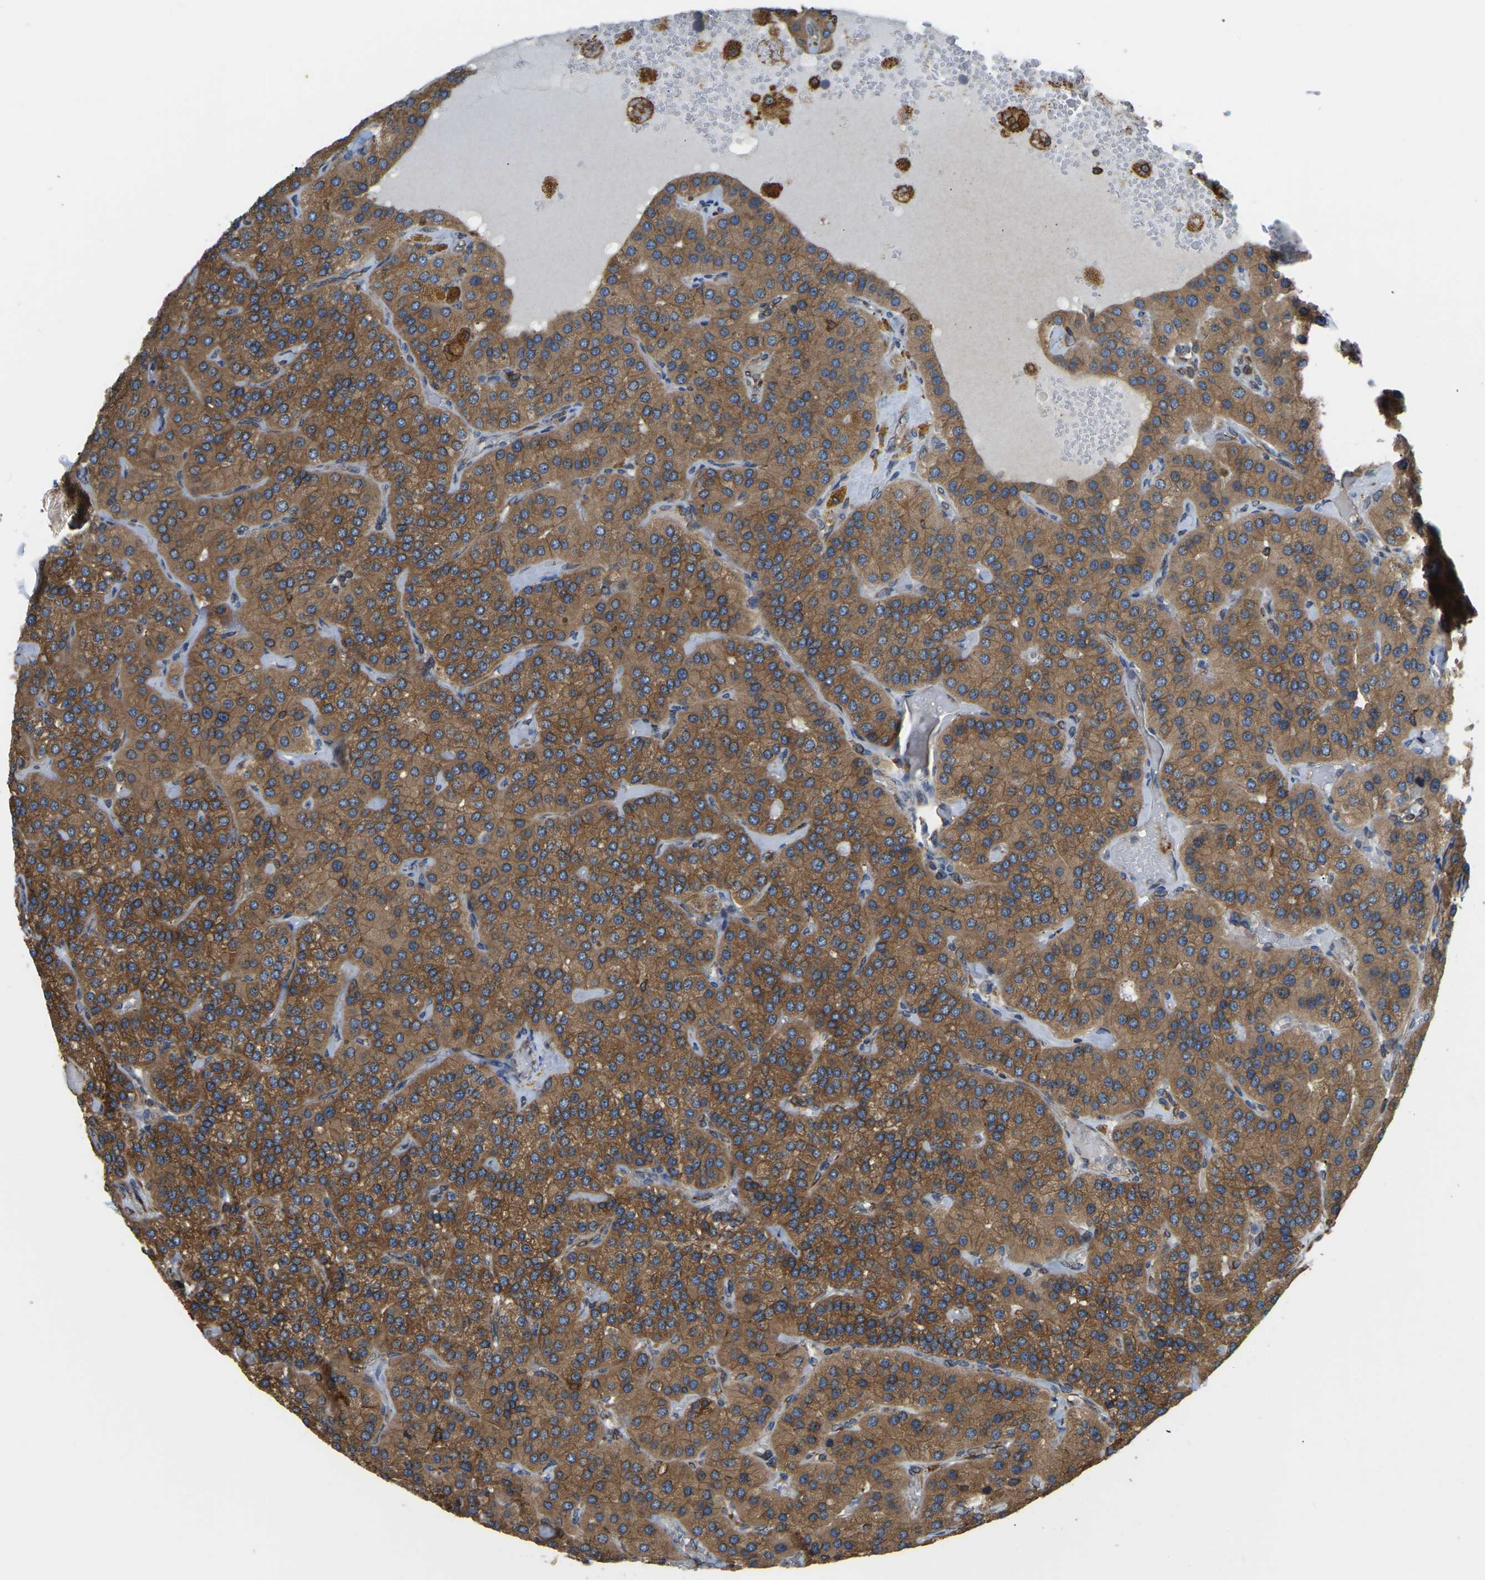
{"staining": {"intensity": "strong", "quantity": ">75%", "location": "cytoplasmic/membranous"}, "tissue": "parathyroid gland", "cell_type": "Glandular cells", "image_type": "normal", "snomed": [{"axis": "morphology", "description": "Normal tissue, NOS"}, {"axis": "morphology", "description": "Adenoma, NOS"}, {"axis": "topography", "description": "Parathyroid gland"}], "caption": "DAB immunohistochemical staining of normal human parathyroid gland exhibits strong cytoplasmic/membranous protein expression in about >75% of glandular cells. (brown staining indicates protein expression, while blue staining denotes nuclei).", "gene": "RNF115", "patient": {"sex": "female", "age": 86}}